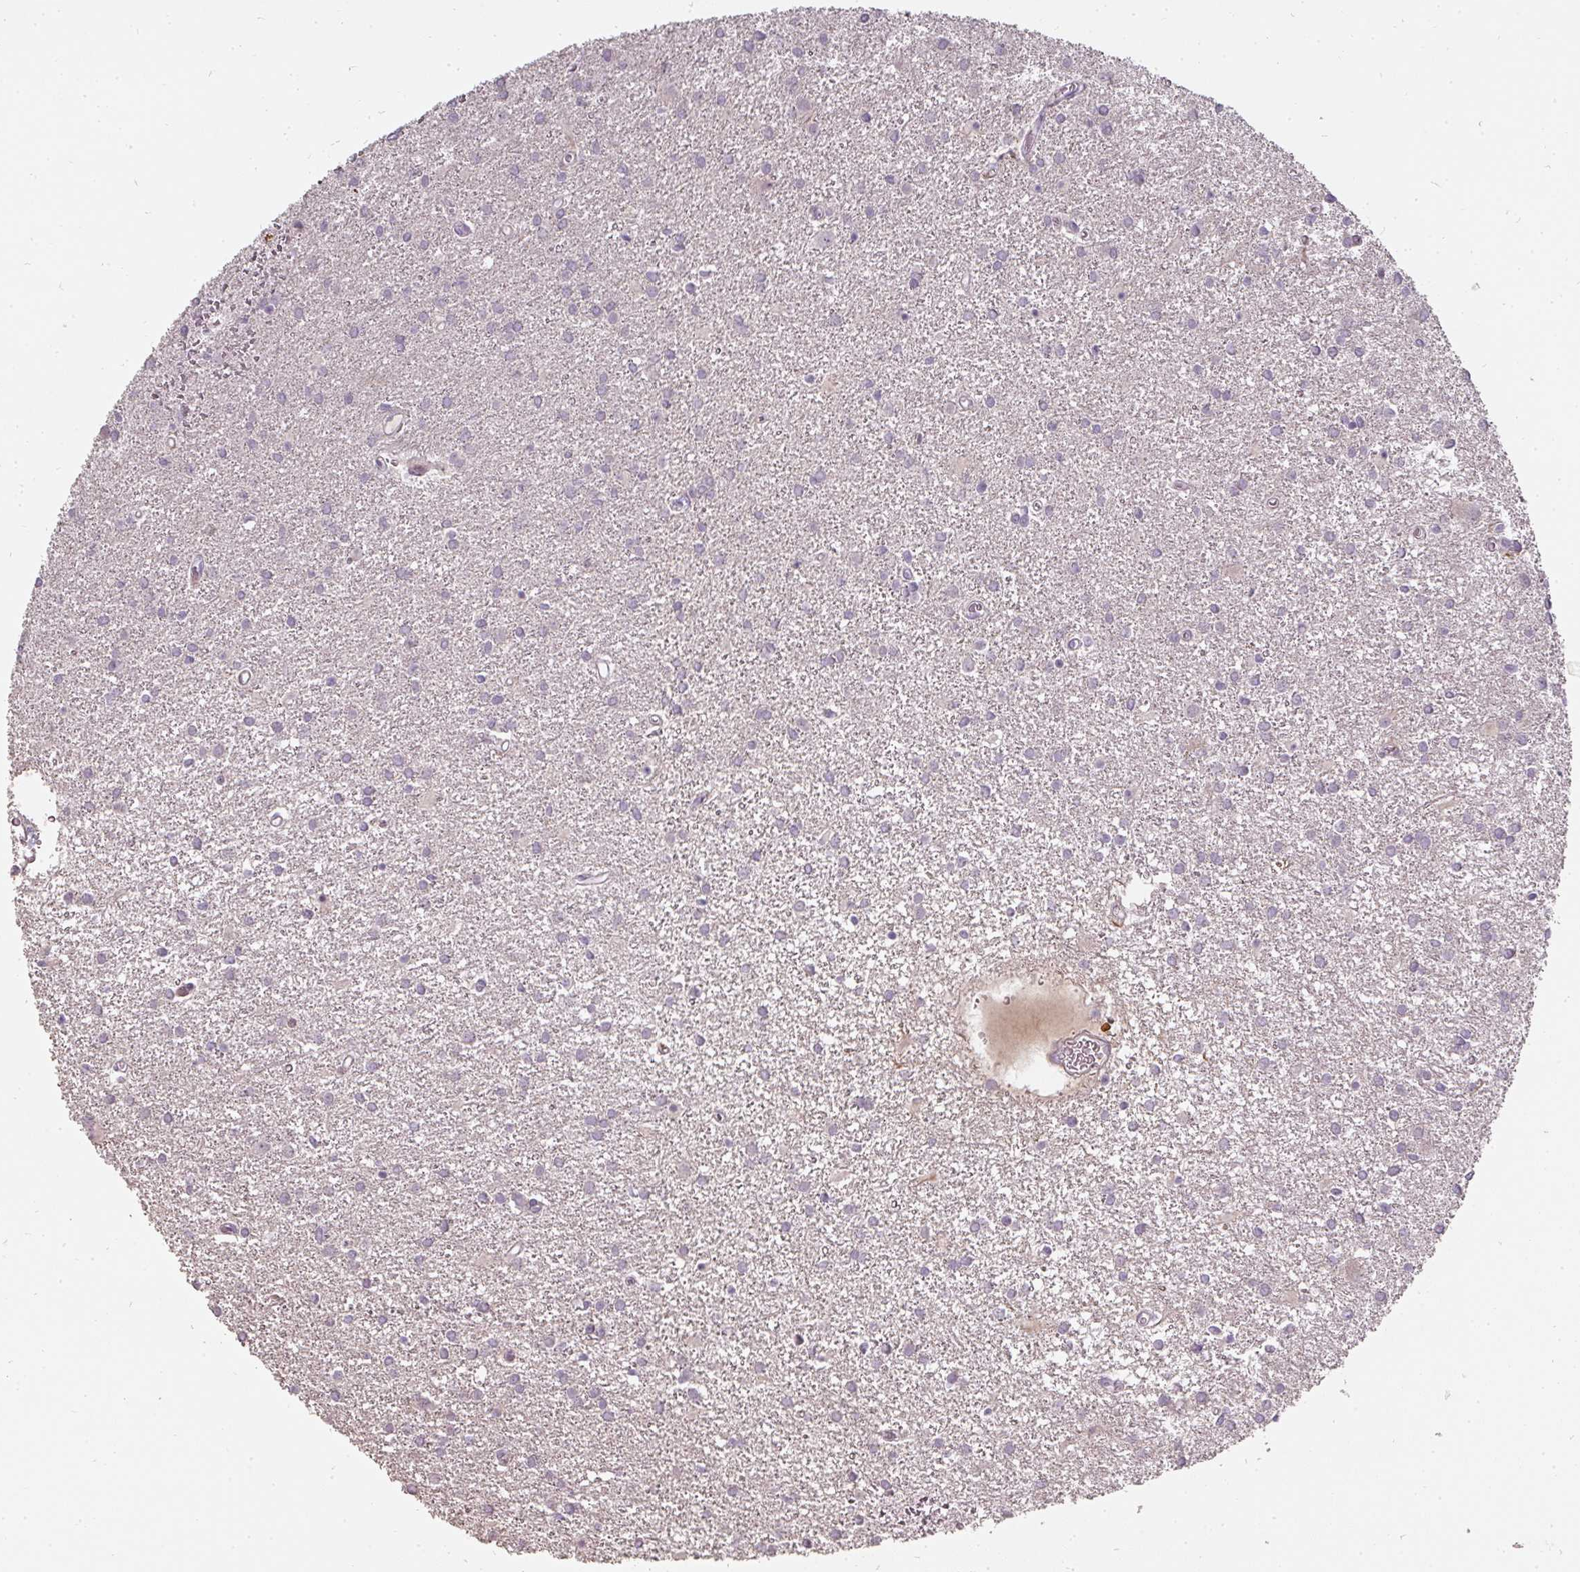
{"staining": {"intensity": "negative", "quantity": "none", "location": "none"}, "tissue": "glioma", "cell_type": "Tumor cells", "image_type": "cancer", "snomed": [{"axis": "morphology", "description": "Glioma, malignant, High grade"}, {"axis": "topography", "description": "Brain"}], "caption": "This is an IHC photomicrograph of malignant glioma (high-grade). There is no positivity in tumor cells.", "gene": "BIK", "patient": {"sex": "female", "age": 50}}